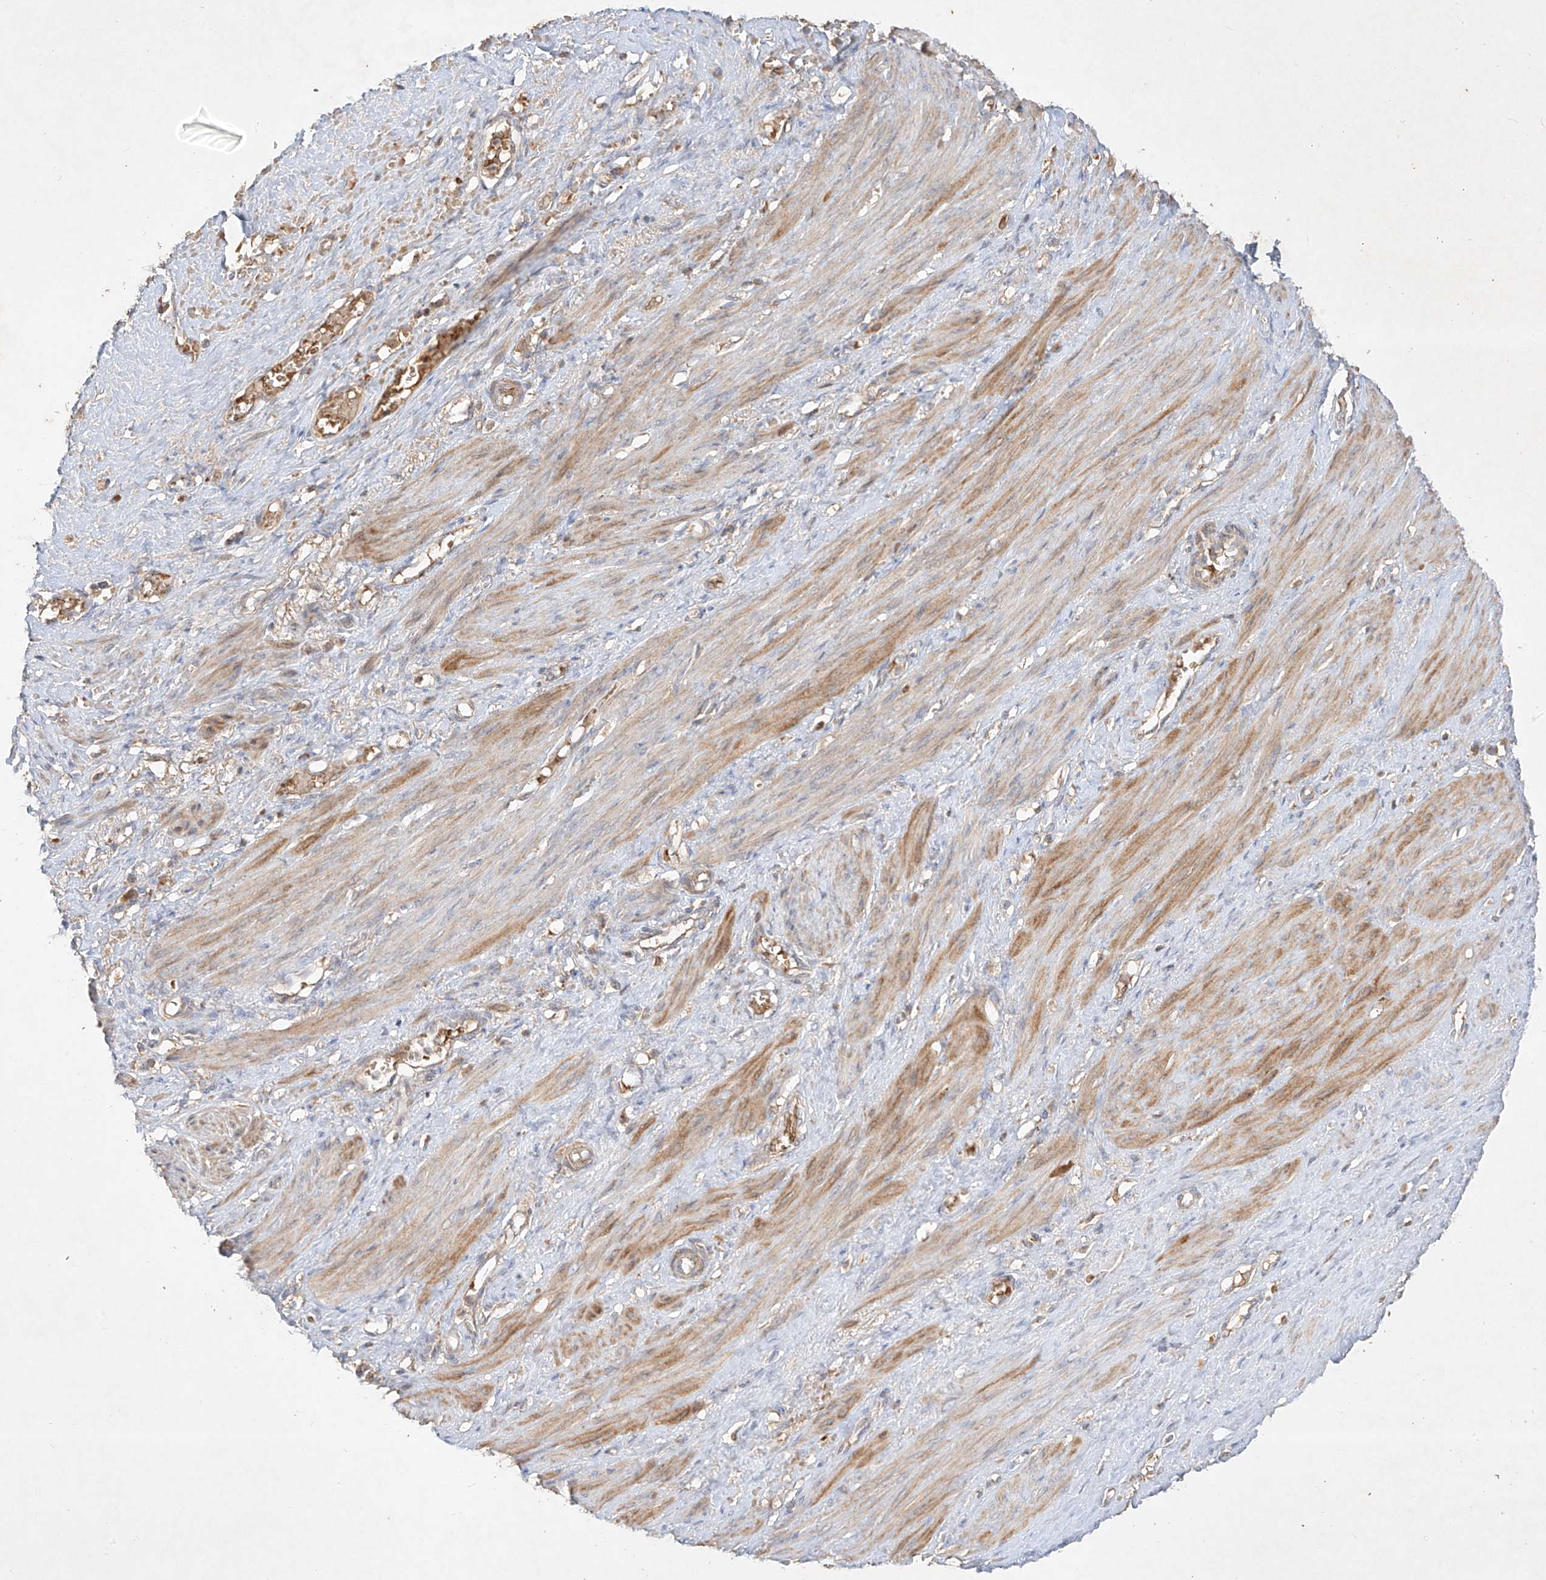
{"staining": {"intensity": "moderate", "quantity": "25%-75%", "location": "cytoplasmic/membranous"}, "tissue": "smooth muscle", "cell_type": "Smooth muscle cells", "image_type": "normal", "snomed": [{"axis": "morphology", "description": "Normal tissue, NOS"}, {"axis": "topography", "description": "Endometrium"}], "caption": "The photomicrograph reveals a brown stain indicating the presence of a protein in the cytoplasmic/membranous of smooth muscle cells in smooth muscle. The staining is performed using DAB (3,3'-diaminobenzidine) brown chromogen to label protein expression. The nuclei are counter-stained blue using hematoxylin.", "gene": "KPNA7", "patient": {"sex": "female", "age": 33}}